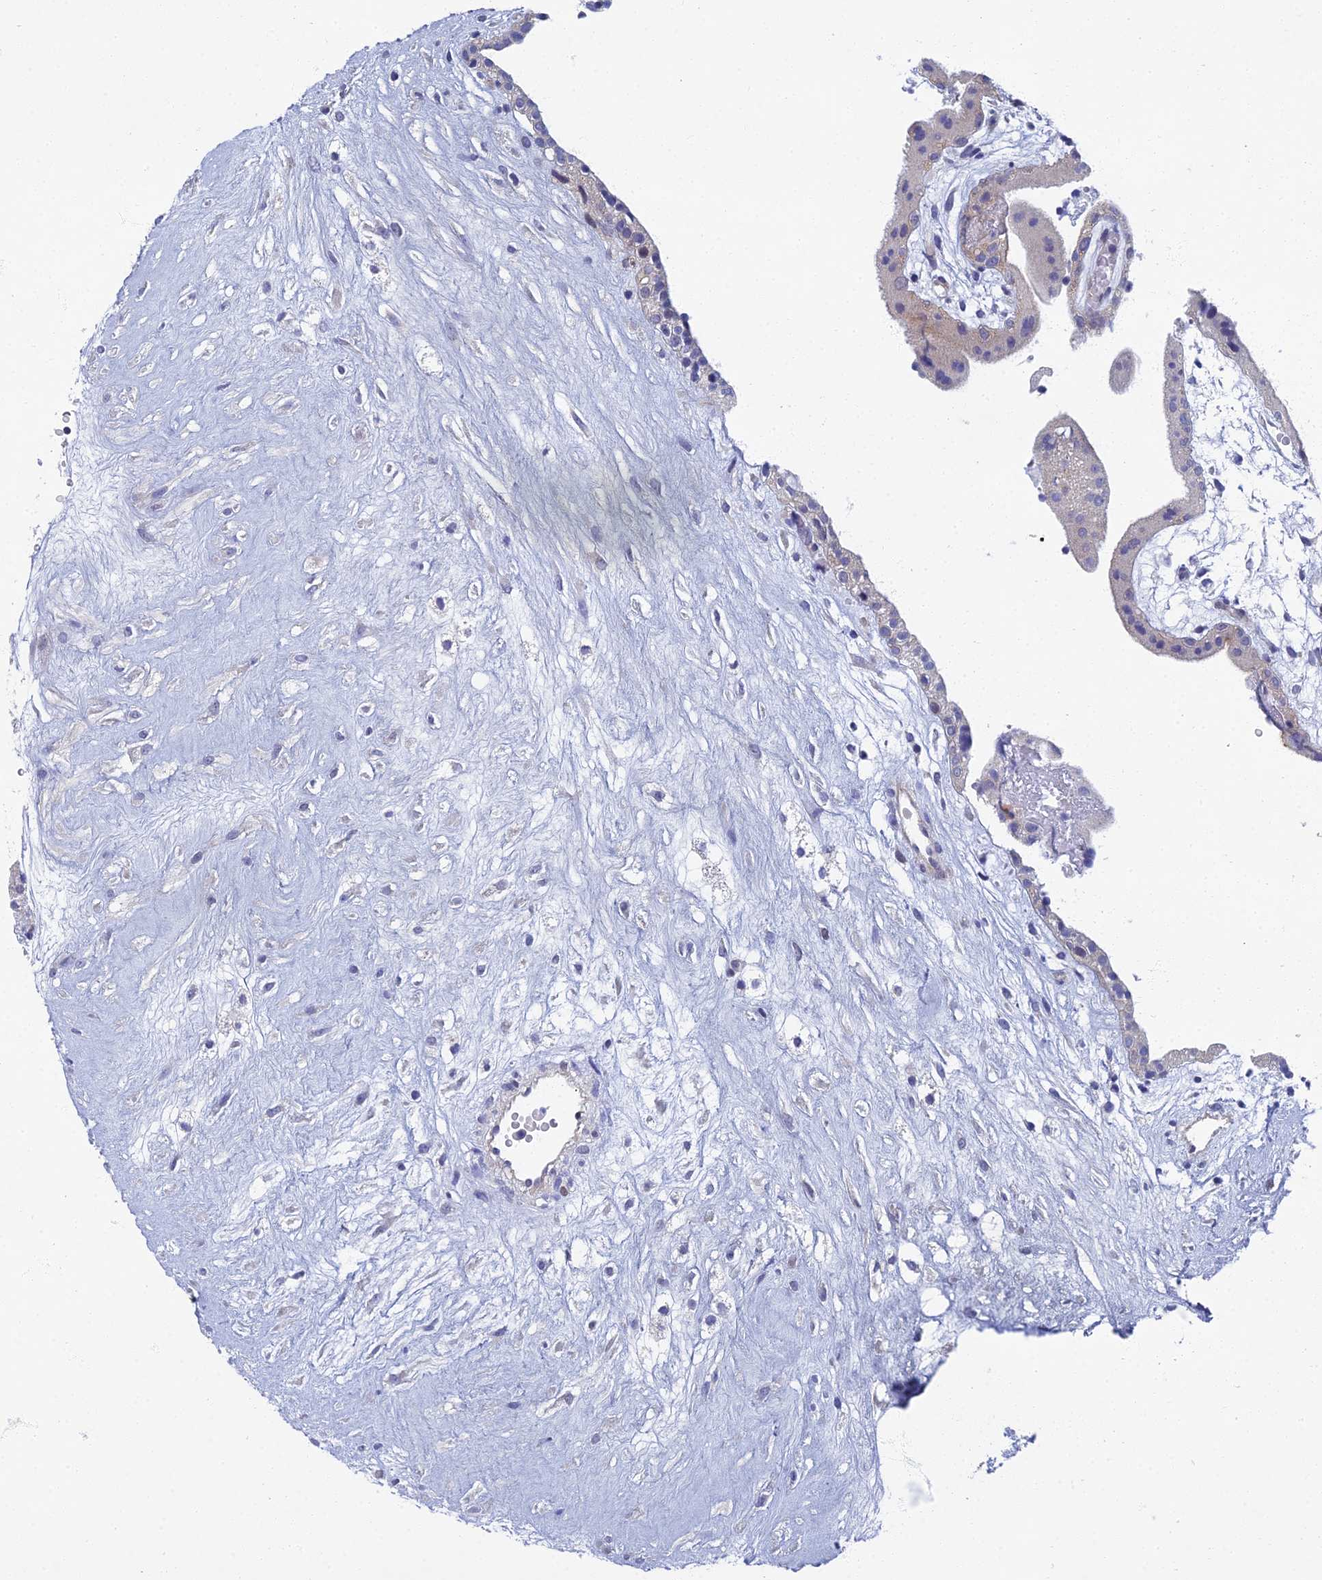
{"staining": {"intensity": "negative", "quantity": "none", "location": "none"}, "tissue": "placenta", "cell_type": "Decidual cells", "image_type": "normal", "snomed": [{"axis": "morphology", "description": "Normal tissue, NOS"}, {"axis": "topography", "description": "Placenta"}], "caption": "An IHC histopathology image of unremarkable placenta is shown. There is no staining in decidual cells of placenta. (DAB (3,3'-diaminobenzidine) immunohistochemistry with hematoxylin counter stain).", "gene": "SPIN4", "patient": {"sex": "female", "age": 18}}